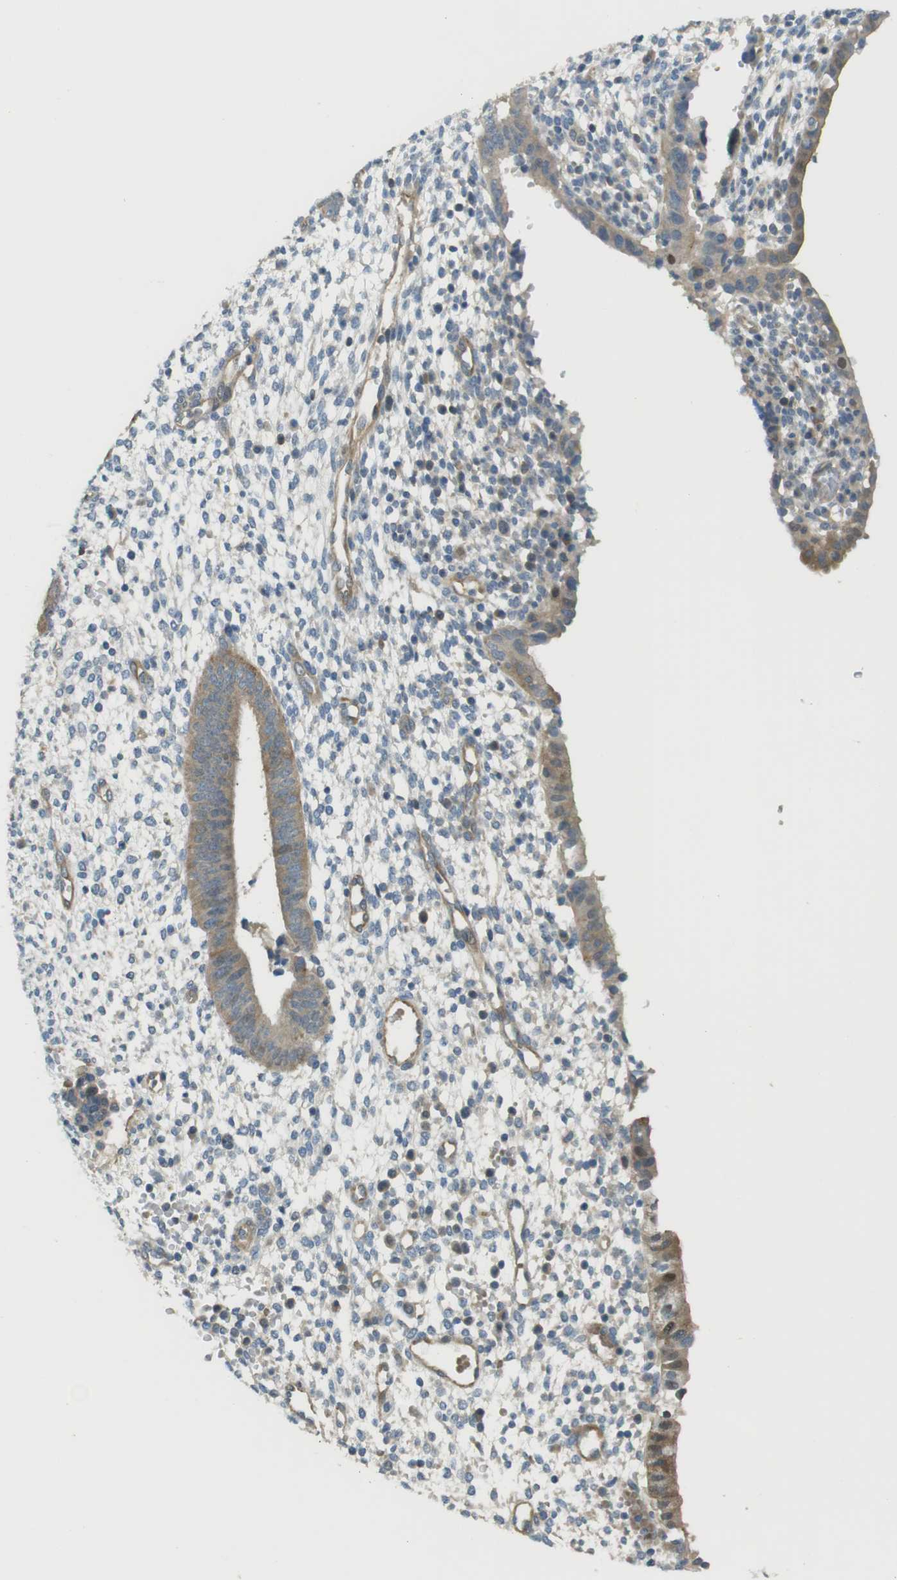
{"staining": {"intensity": "weak", "quantity": "<25%", "location": "cytoplasmic/membranous"}, "tissue": "endometrium", "cell_type": "Cells in endometrial stroma", "image_type": "normal", "snomed": [{"axis": "morphology", "description": "Normal tissue, NOS"}, {"axis": "topography", "description": "Endometrium"}], "caption": "Immunohistochemistry (IHC) micrograph of benign human endometrium stained for a protein (brown), which exhibits no staining in cells in endometrial stroma. Nuclei are stained in blue.", "gene": "ABHD15", "patient": {"sex": "female", "age": 35}}